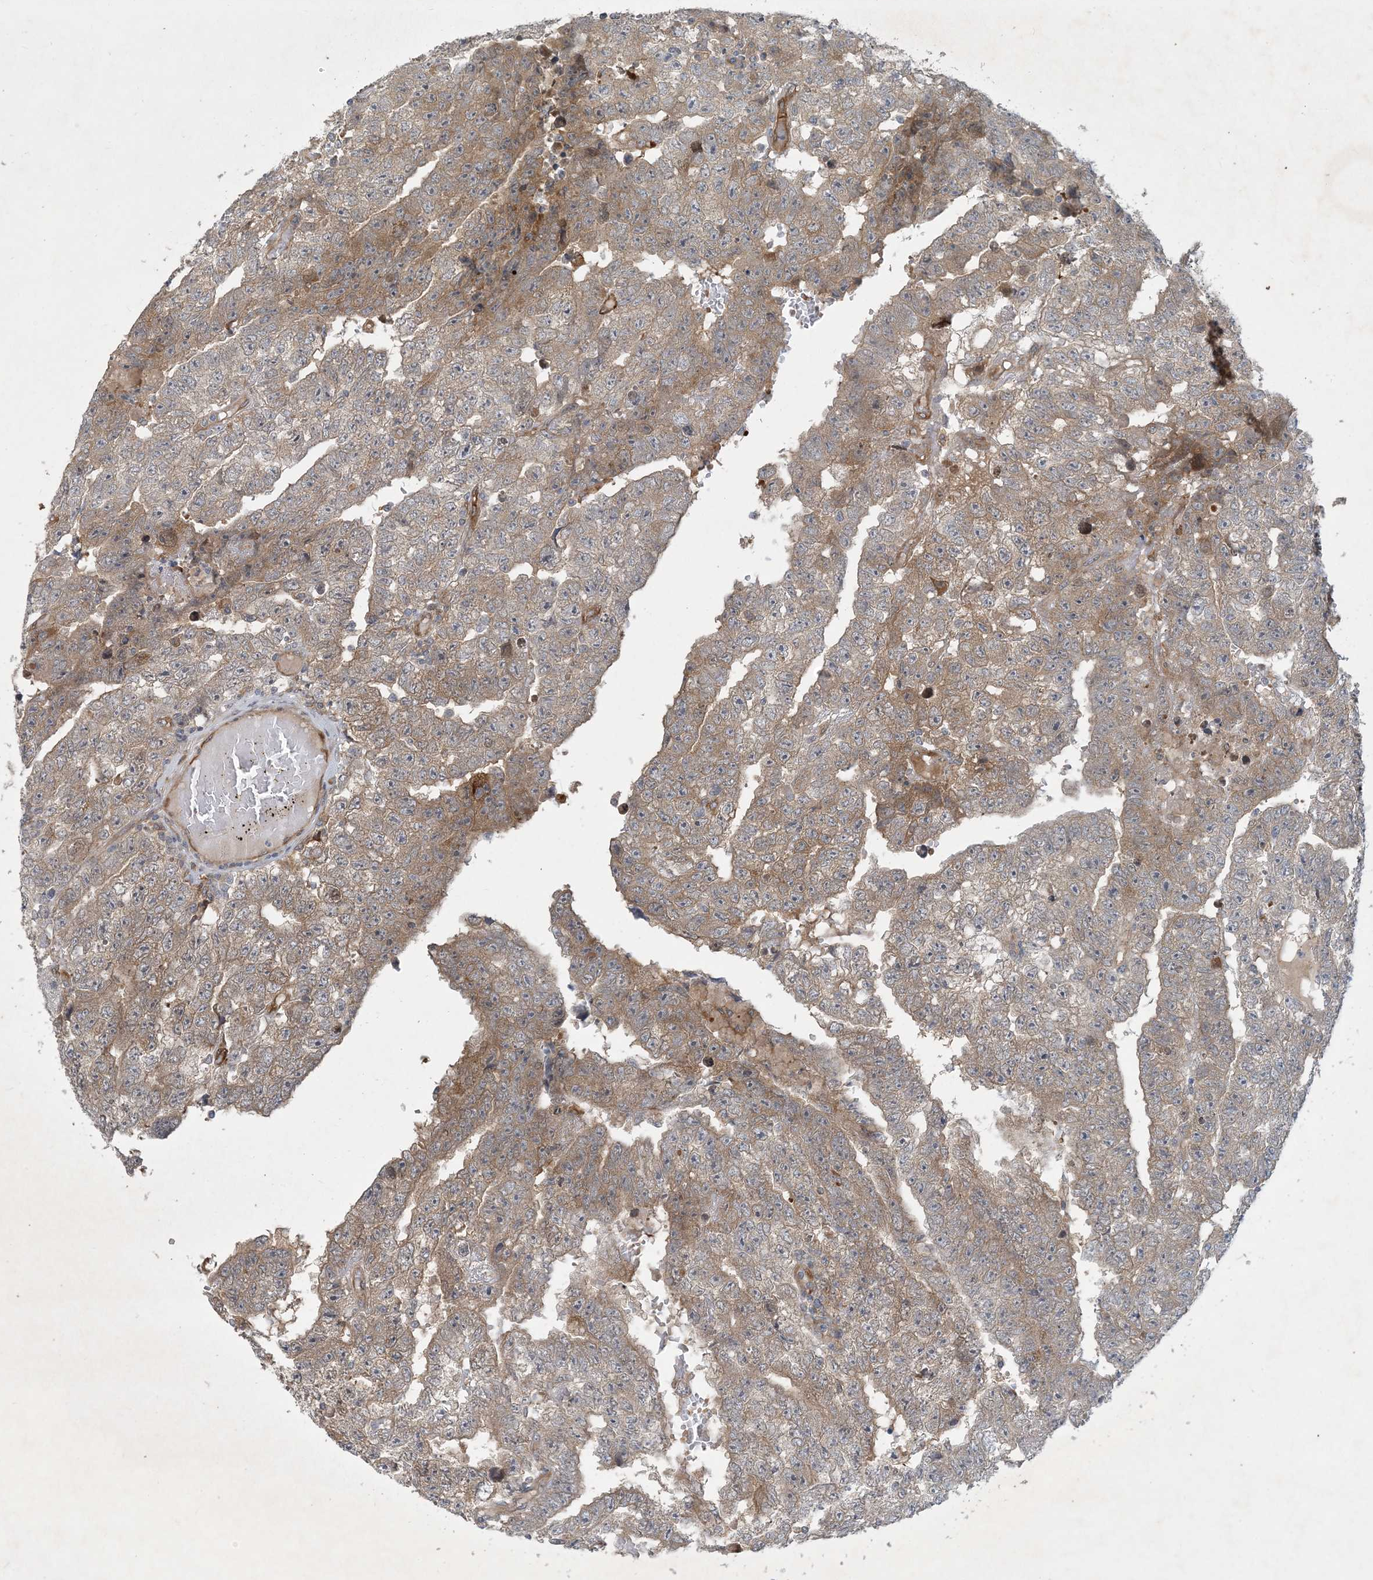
{"staining": {"intensity": "moderate", "quantity": "<25%", "location": "cytoplasmic/membranous"}, "tissue": "testis cancer", "cell_type": "Tumor cells", "image_type": "cancer", "snomed": [{"axis": "morphology", "description": "Carcinoma, Embryonal, NOS"}, {"axis": "topography", "description": "Testis"}], "caption": "Embryonal carcinoma (testis) stained with a protein marker exhibits moderate staining in tumor cells.", "gene": "CDS1", "patient": {"sex": "male", "age": 25}}